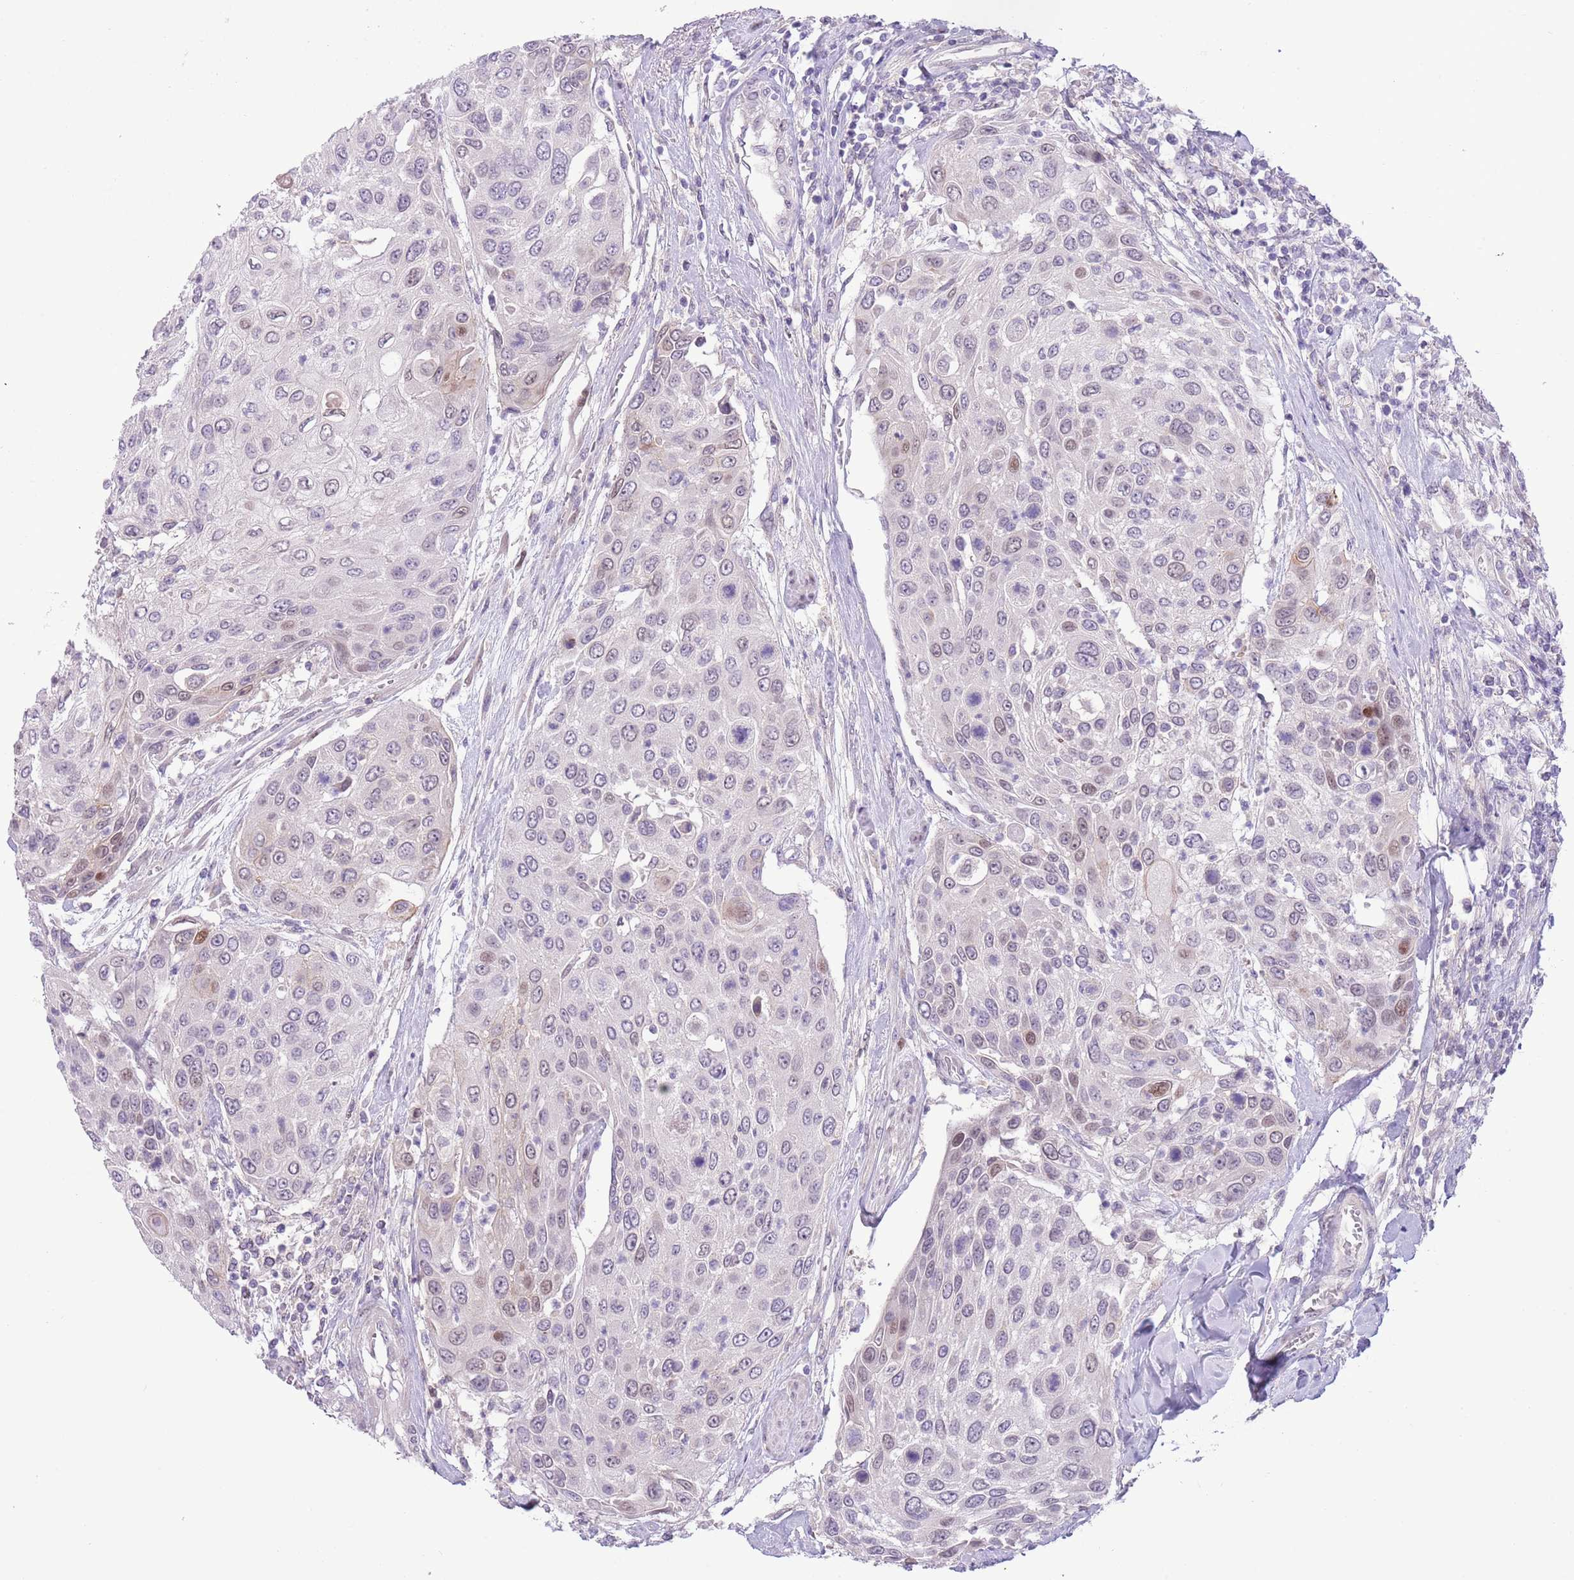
{"staining": {"intensity": "weak", "quantity": "<25%", "location": "nuclear"}, "tissue": "urothelial cancer", "cell_type": "Tumor cells", "image_type": "cancer", "snomed": [{"axis": "morphology", "description": "Urothelial carcinoma, High grade"}, {"axis": "topography", "description": "Urinary bladder"}], "caption": "Urothelial cancer was stained to show a protein in brown. There is no significant expression in tumor cells.", "gene": "CCND2", "patient": {"sex": "female", "age": 79}}